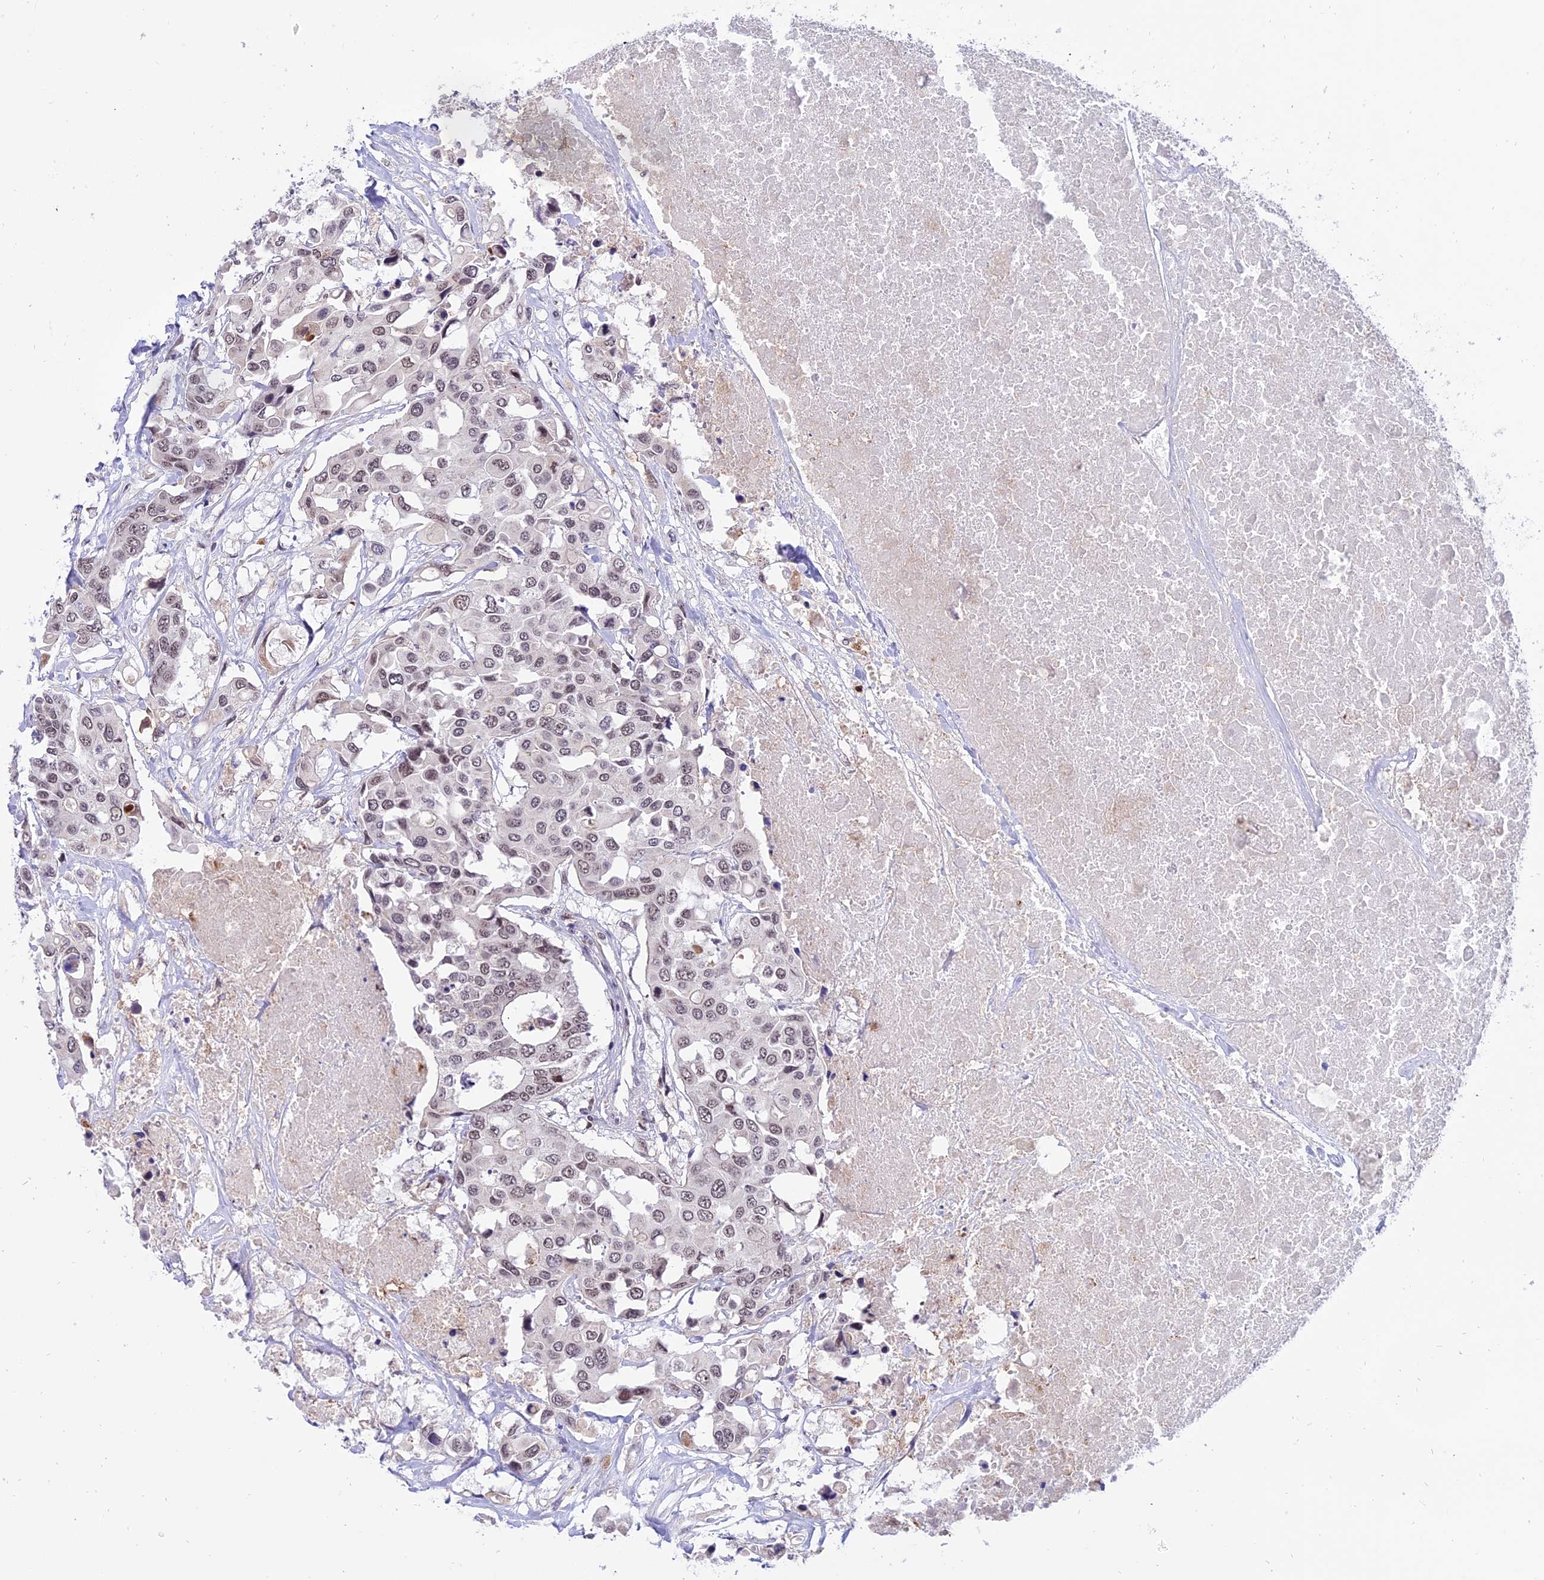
{"staining": {"intensity": "weak", "quantity": ">75%", "location": "nuclear"}, "tissue": "colorectal cancer", "cell_type": "Tumor cells", "image_type": "cancer", "snomed": [{"axis": "morphology", "description": "Adenocarcinoma, NOS"}, {"axis": "topography", "description": "Colon"}], "caption": "An image showing weak nuclear expression in about >75% of tumor cells in adenocarcinoma (colorectal), as visualized by brown immunohistochemical staining.", "gene": "TADA3", "patient": {"sex": "male", "age": 77}}